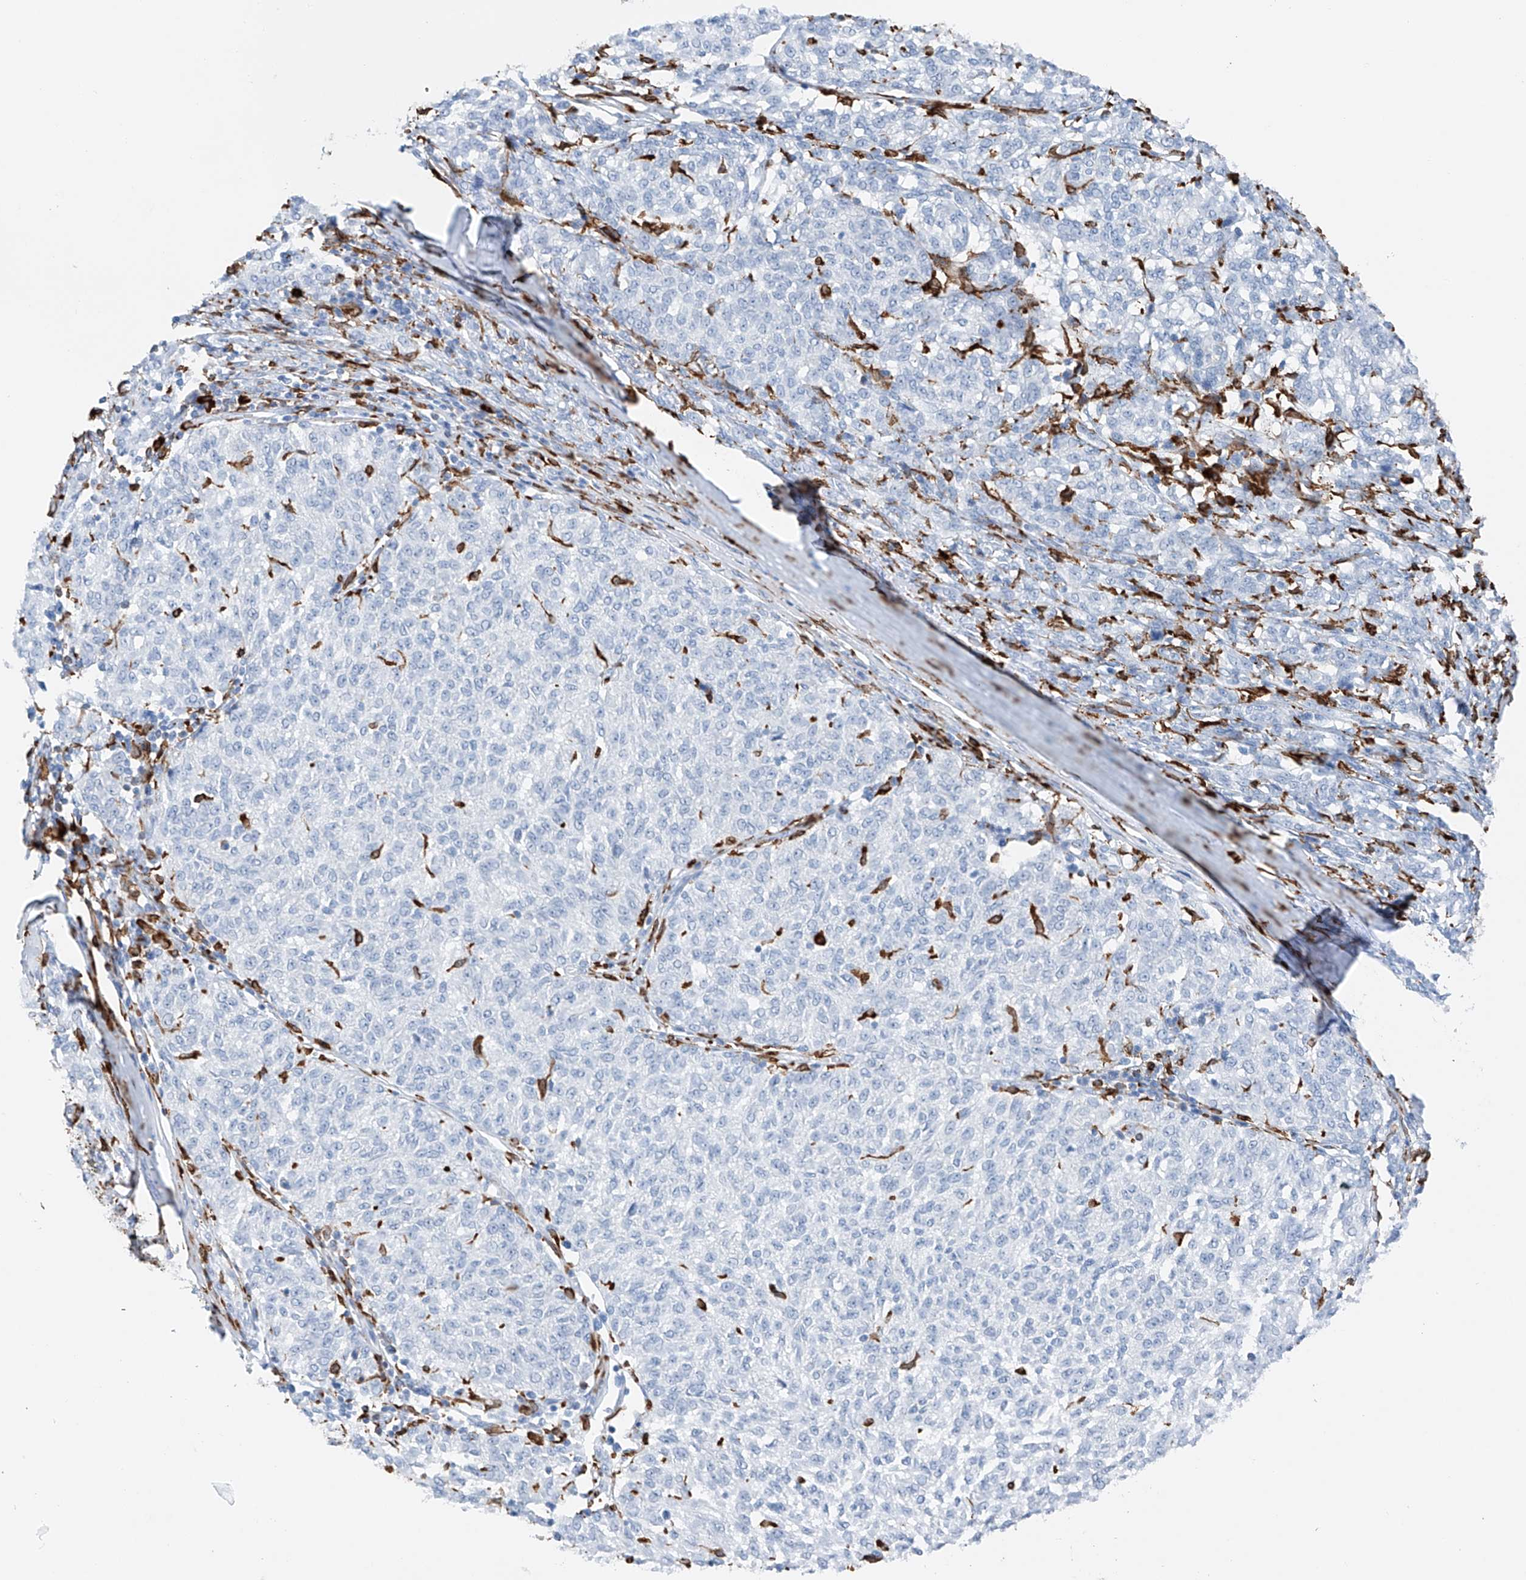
{"staining": {"intensity": "negative", "quantity": "none", "location": "none"}, "tissue": "melanoma", "cell_type": "Tumor cells", "image_type": "cancer", "snomed": [{"axis": "morphology", "description": "Malignant melanoma, NOS"}, {"axis": "topography", "description": "Skin"}], "caption": "Image shows no significant protein expression in tumor cells of melanoma.", "gene": "TBXAS1", "patient": {"sex": "female", "age": 72}}